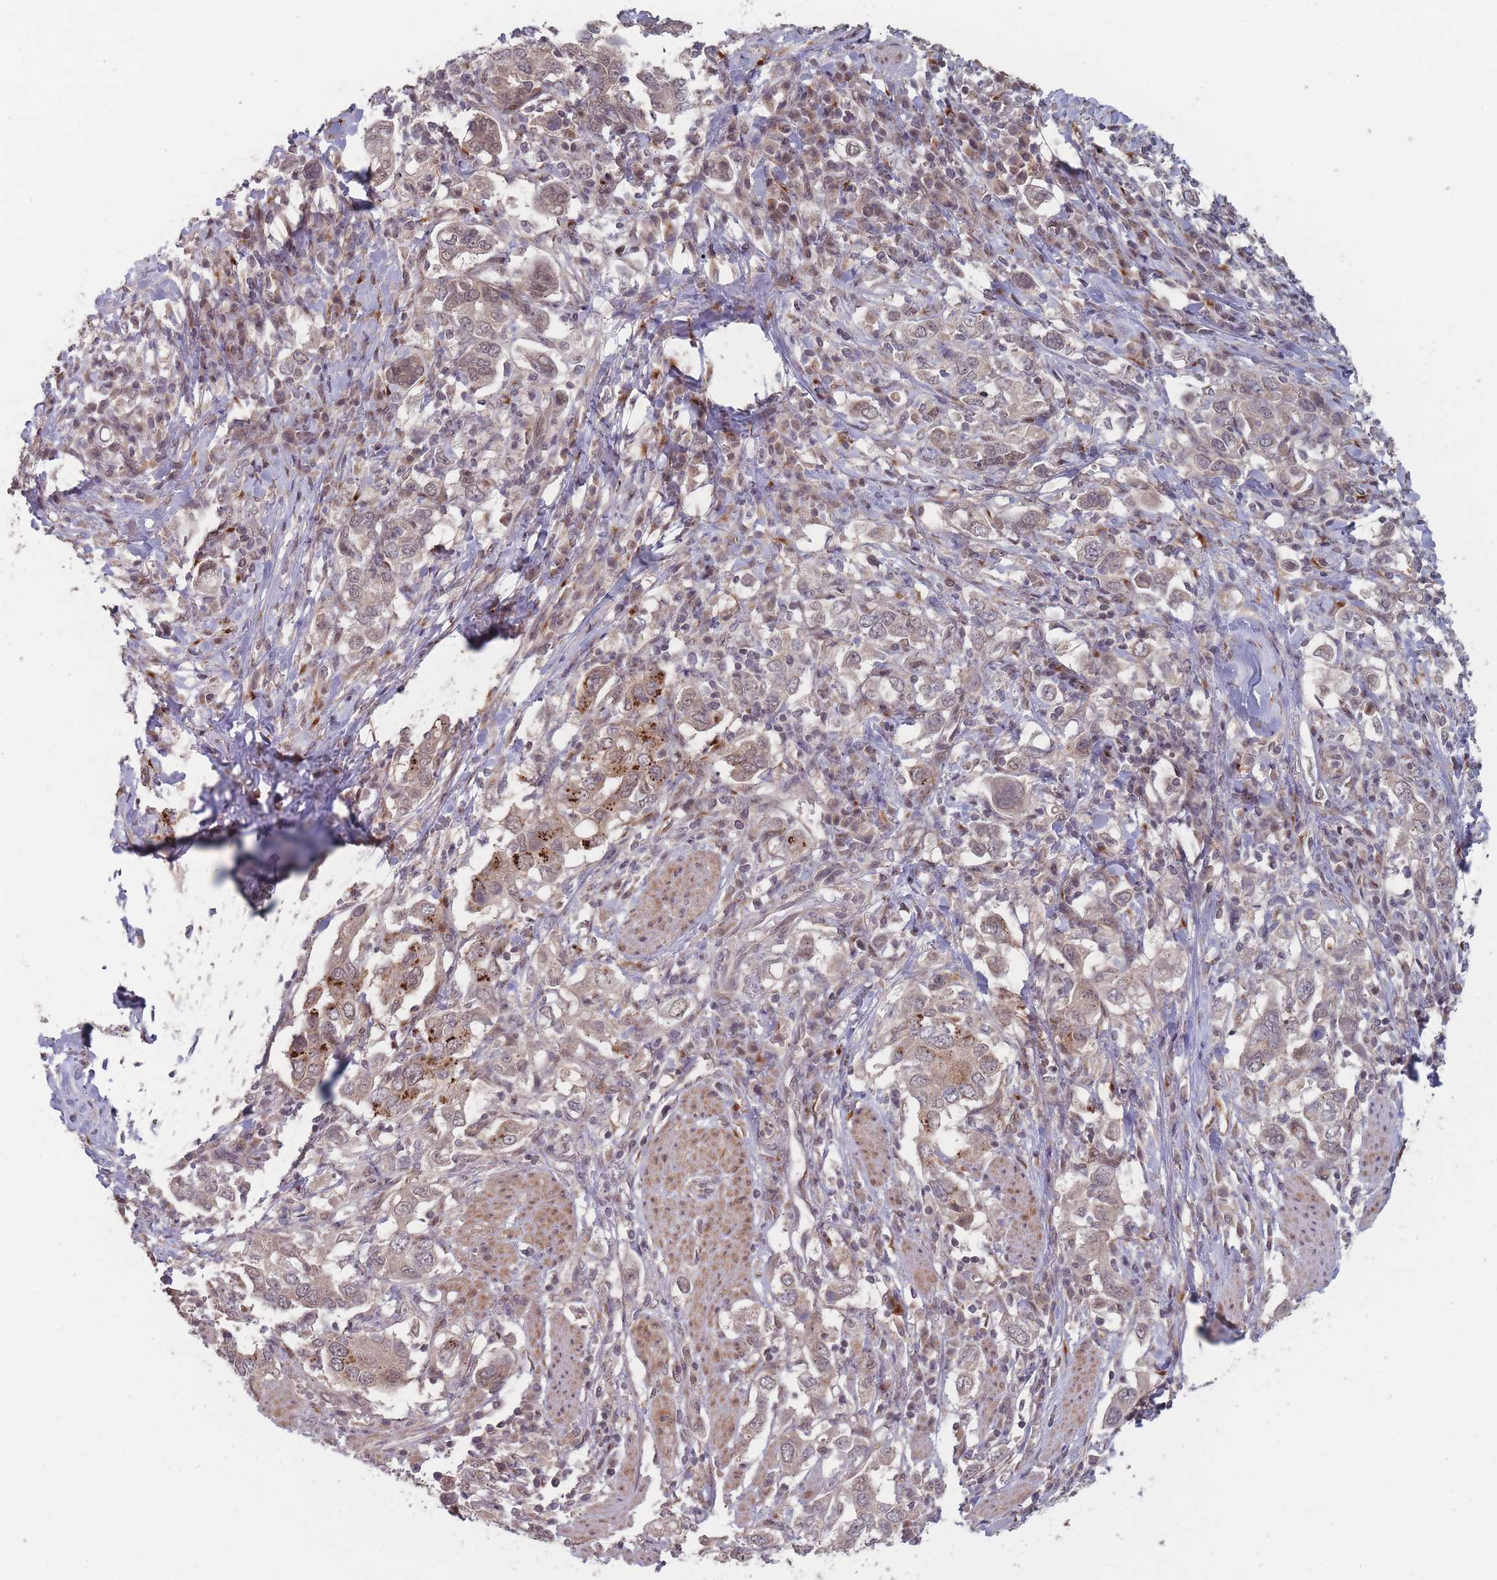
{"staining": {"intensity": "weak", "quantity": "25%-75%", "location": "cytoplasmic/membranous,nuclear"}, "tissue": "stomach cancer", "cell_type": "Tumor cells", "image_type": "cancer", "snomed": [{"axis": "morphology", "description": "Adenocarcinoma, NOS"}, {"axis": "topography", "description": "Stomach, upper"}, {"axis": "topography", "description": "Stomach"}], "caption": "Immunohistochemical staining of stomach adenocarcinoma reveals low levels of weak cytoplasmic/membranous and nuclear positivity in approximately 25%-75% of tumor cells.", "gene": "CNTRL", "patient": {"sex": "male", "age": 62}}